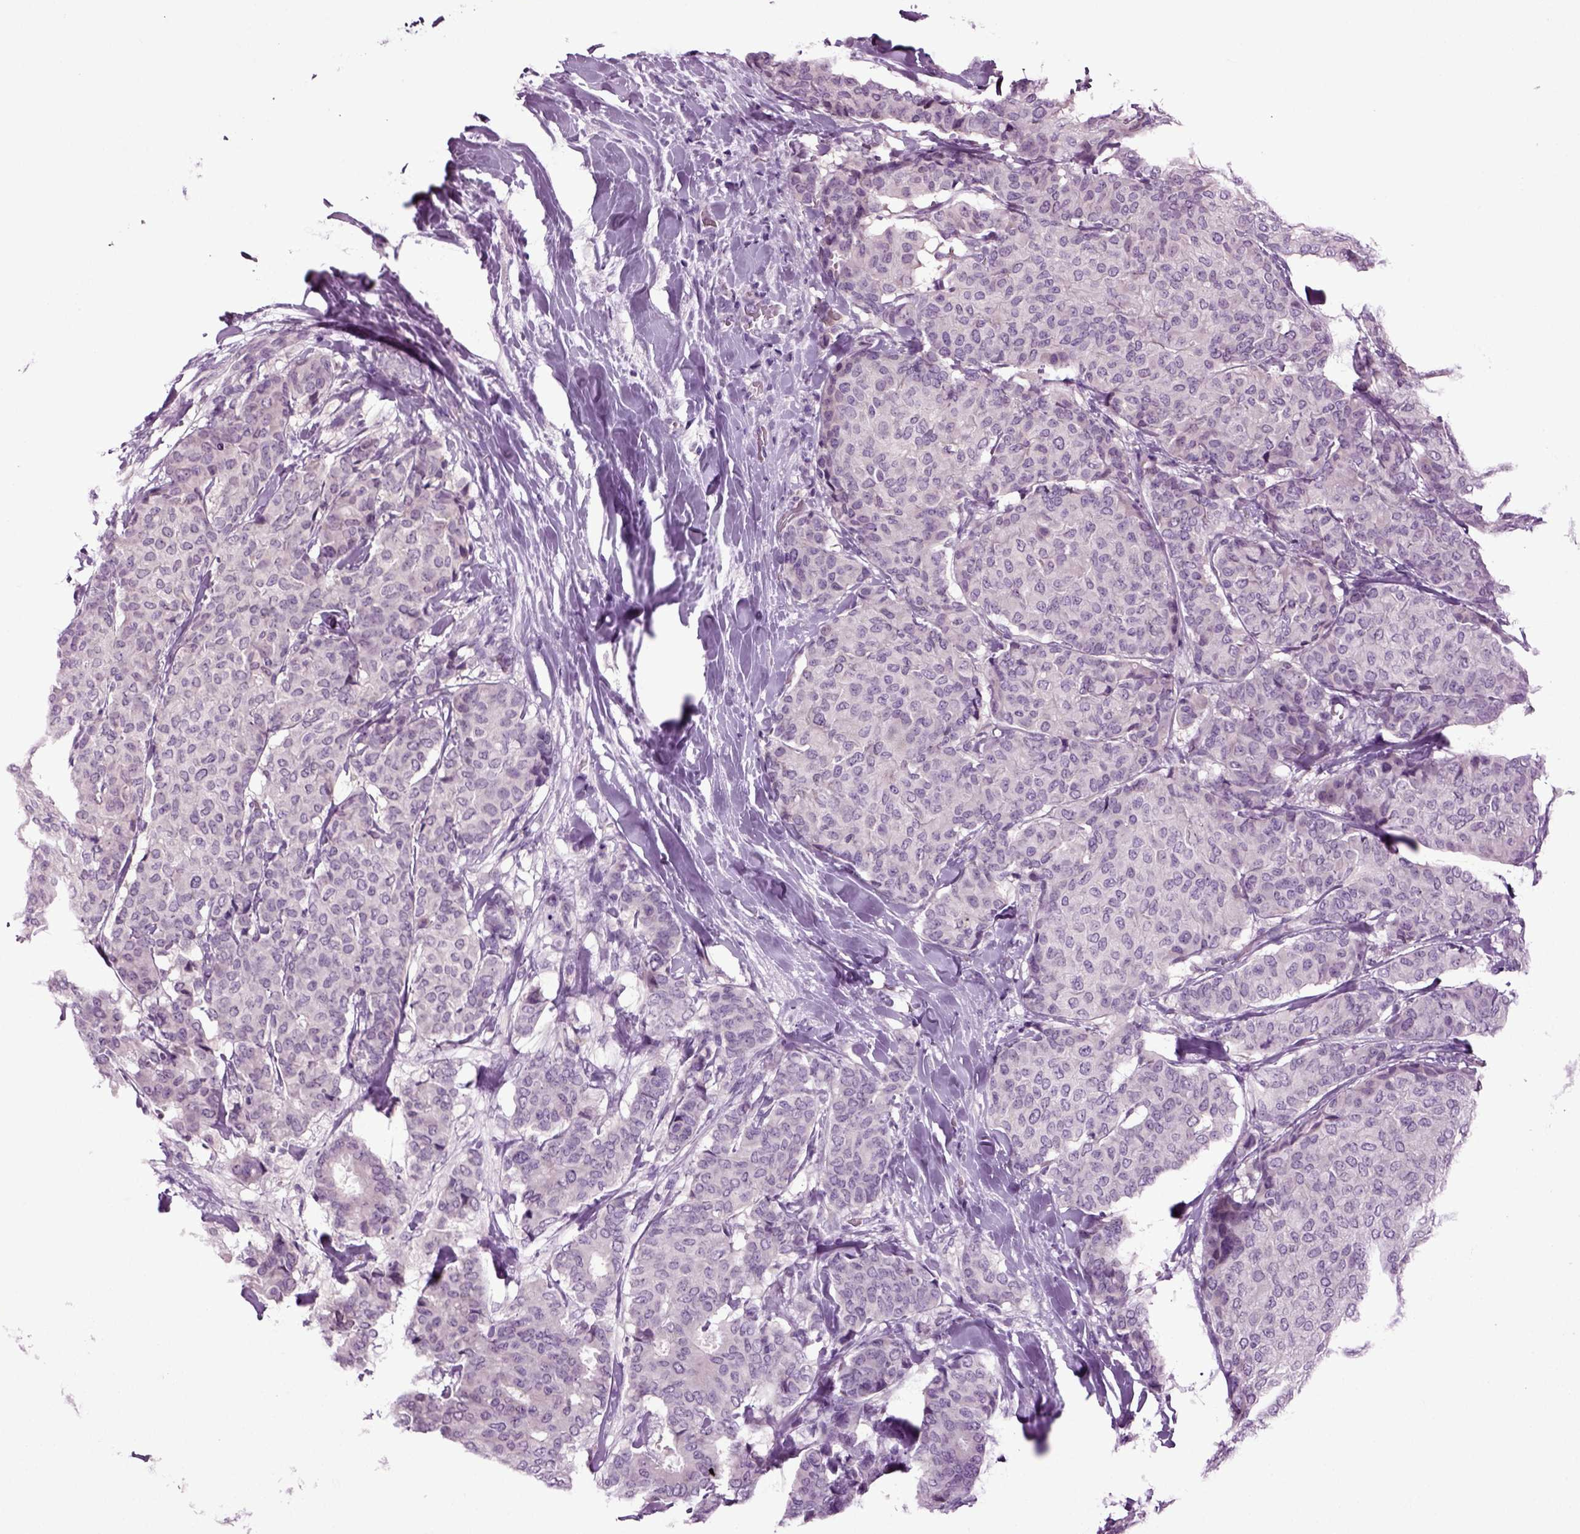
{"staining": {"intensity": "negative", "quantity": "none", "location": "none"}, "tissue": "breast cancer", "cell_type": "Tumor cells", "image_type": "cancer", "snomed": [{"axis": "morphology", "description": "Duct carcinoma"}, {"axis": "topography", "description": "Breast"}], "caption": "Infiltrating ductal carcinoma (breast) stained for a protein using IHC demonstrates no positivity tumor cells.", "gene": "FGF11", "patient": {"sex": "female", "age": 75}}